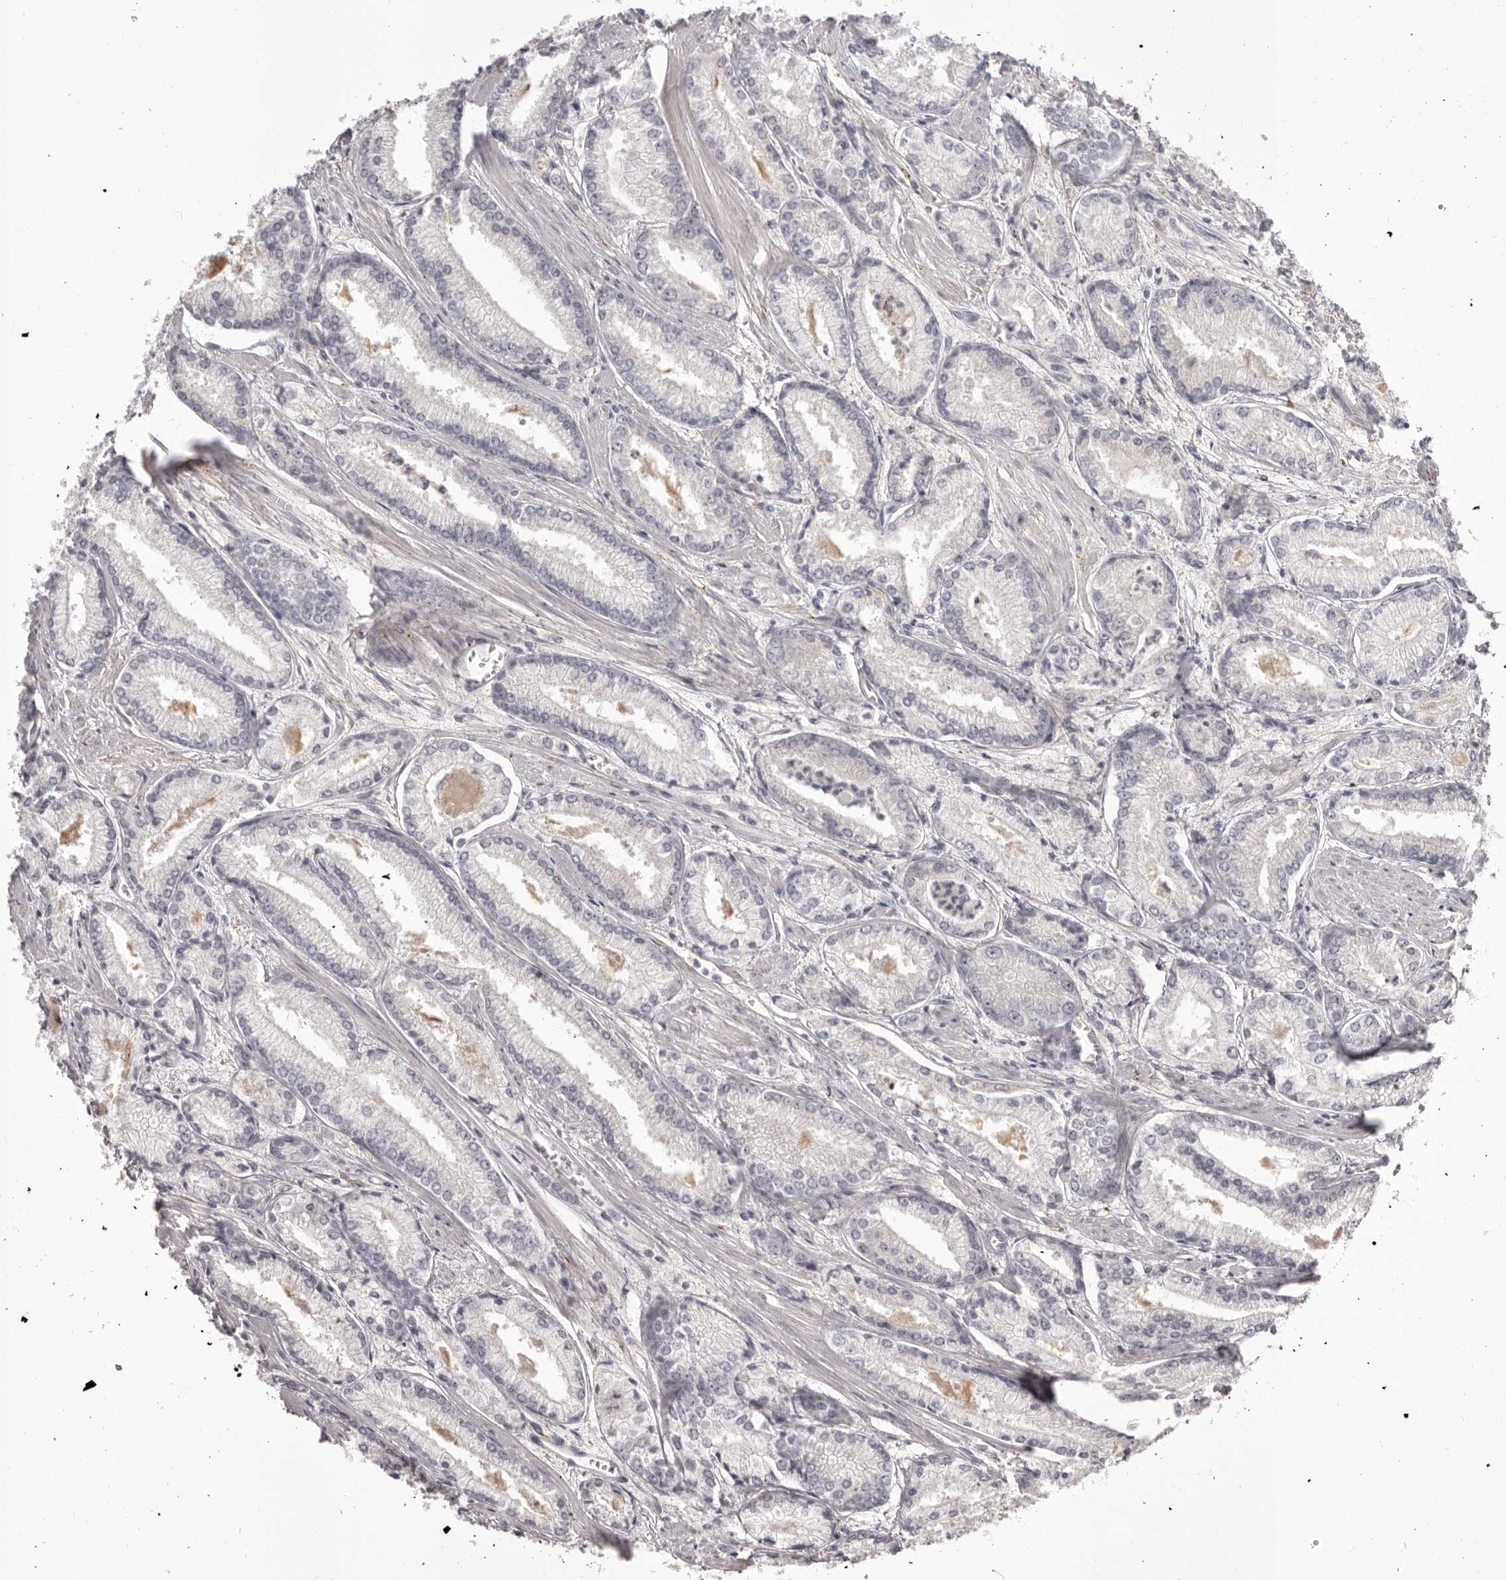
{"staining": {"intensity": "negative", "quantity": "none", "location": "none"}, "tissue": "prostate cancer", "cell_type": "Tumor cells", "image_type": "cancer", "snomed": [{"axis": "morphology", "description": "Adenocarcinoma, Low grade"}, {"axis": "topography", "description": "Prostate"}], "caption": "The image reveals no significant expression in tumor cells of prostate cancer.", "gene": "OTUD3", "patient": {"sex": "male", "age": 54}}